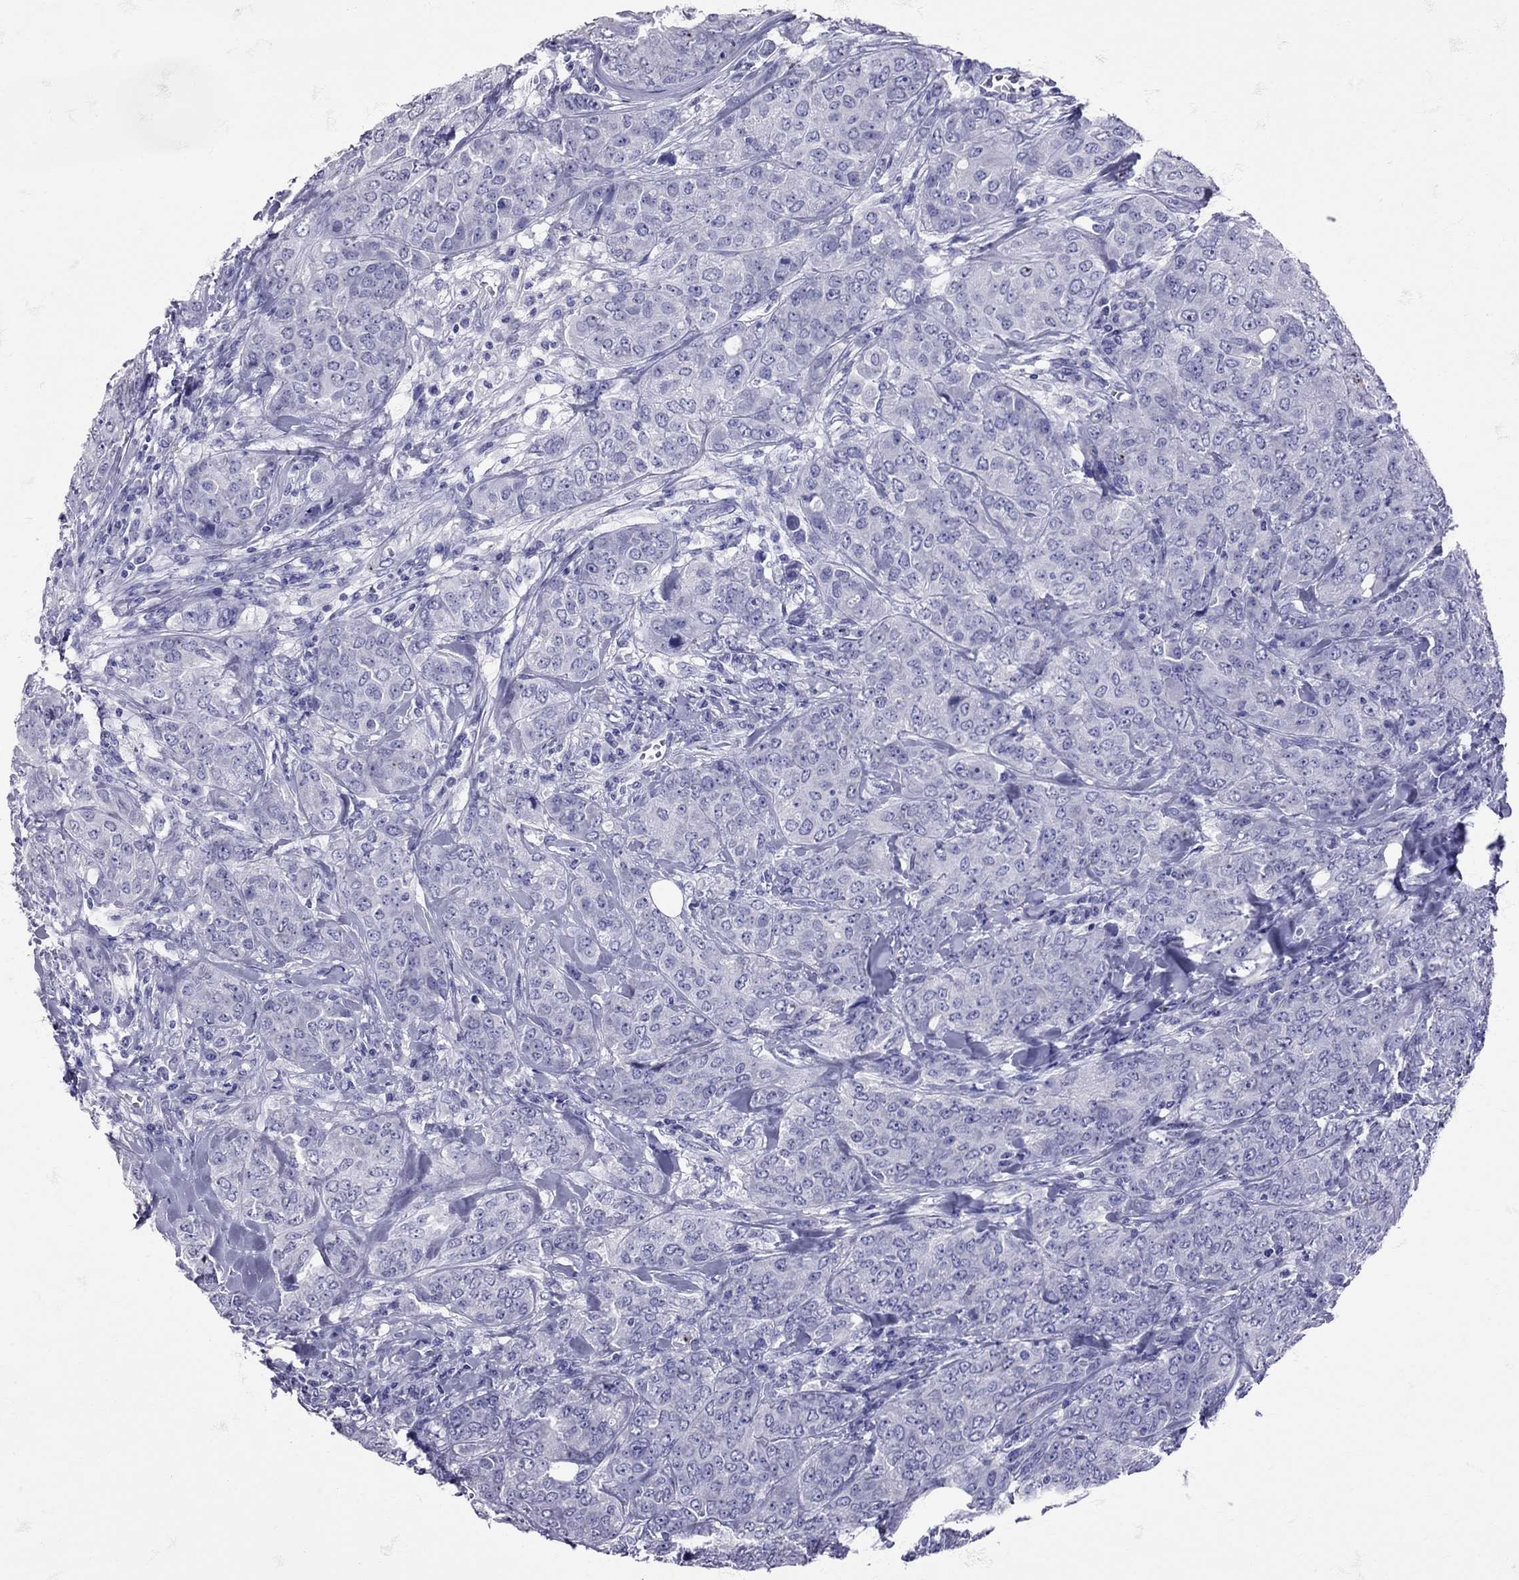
{"staining": {"intensity": "negative", "quantity": "none", "location": "none"}, "tissue": "breast cancer", "cell_type": "Tumor cells", "image_type": "cancer", "snomed": [{"axis": "morphology", "description": "Duct carcinoma"}, {"axis": "topography", "description": "Breast"}], "caption": "This image is of breast intraductal carcinoma stained with IHC to label a protein in brown with the nuclei are counter-stained blue. There is no expression in tumor cells. (Stains: DAB (3,3'-diaminobenzidine) IHC with hematoxylin counter stain, Microscopy: brightfield microscopy at high magnification).", "gene": "AVP", "patient": {"sex": "female", "age": 43}}